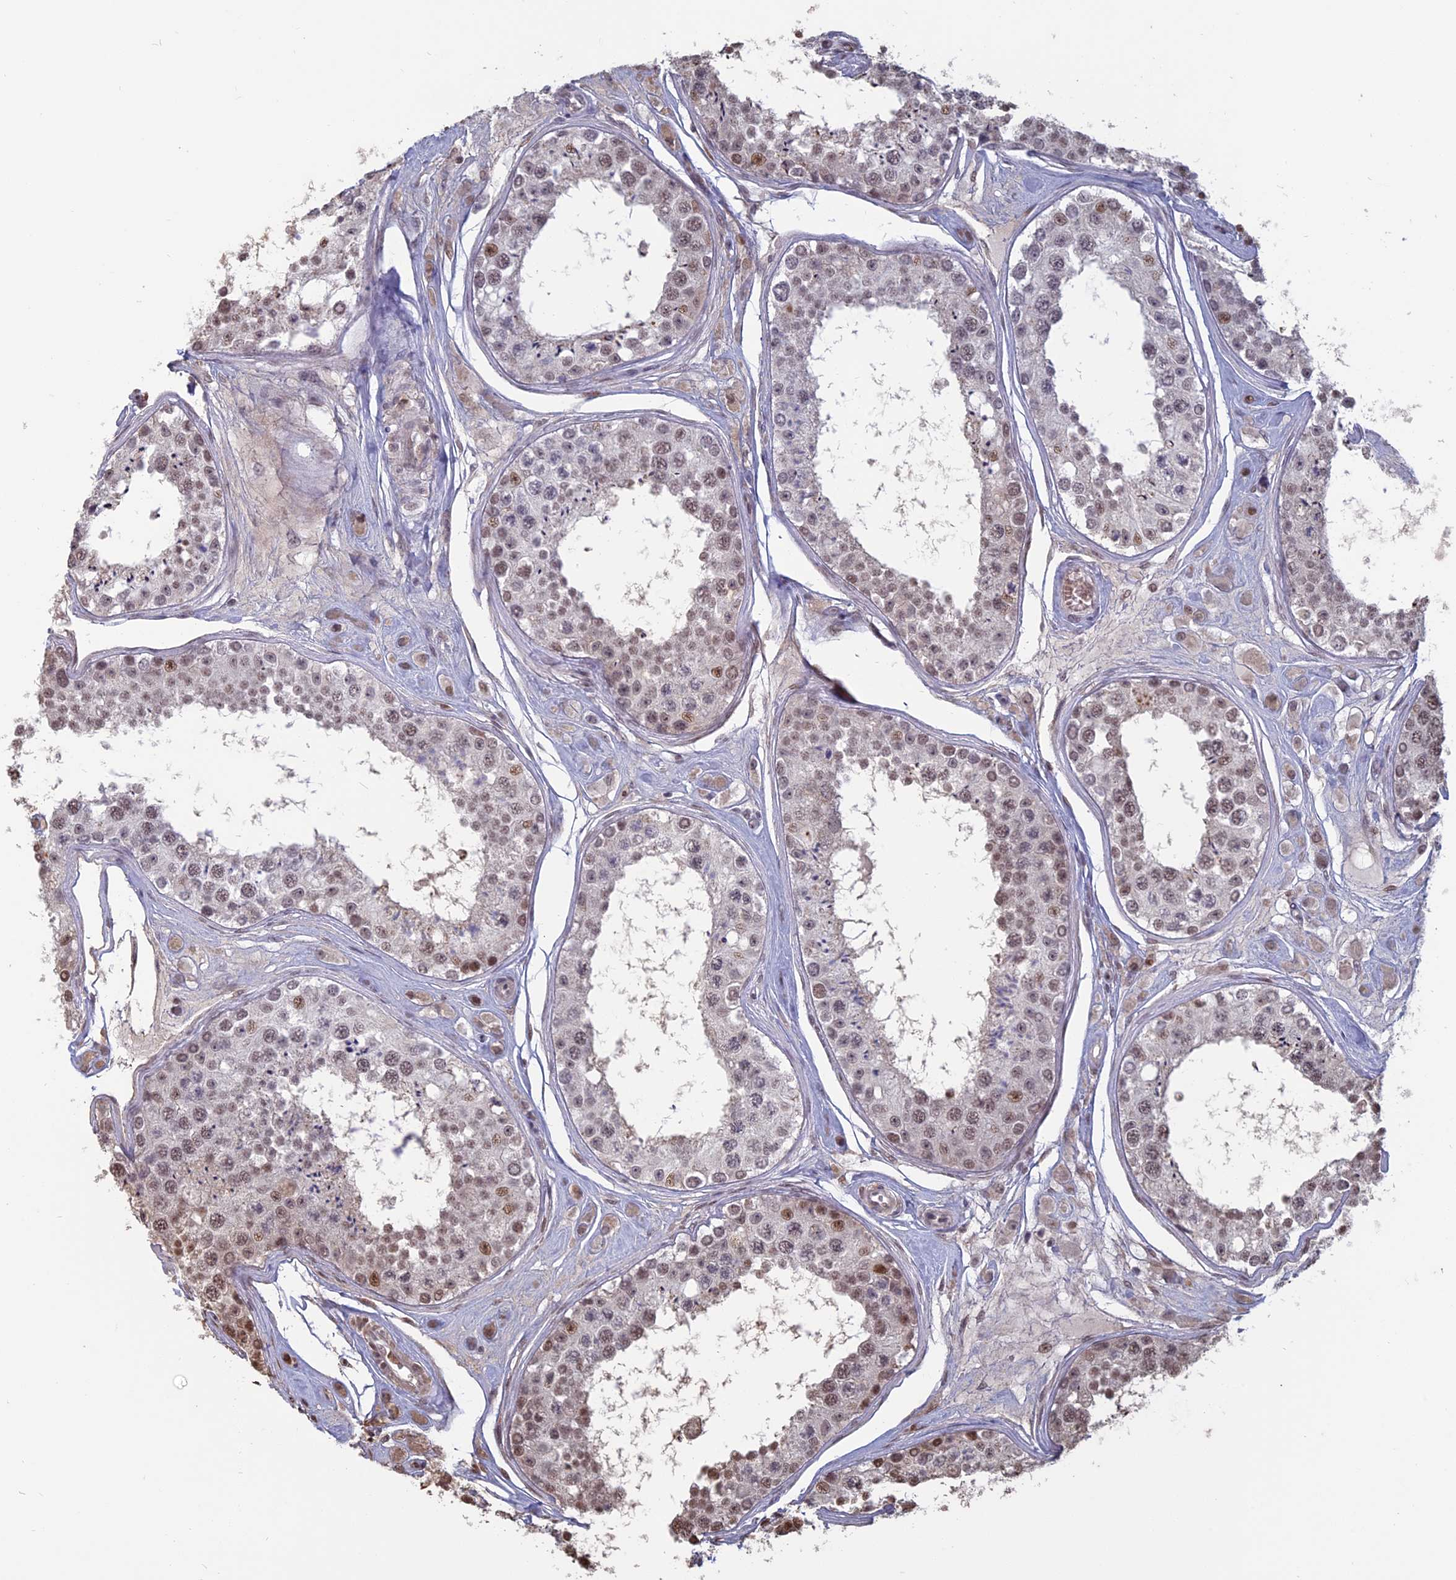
{"staining": {"intensity": "moderate", "quantity": ">75%", "location": "nuclear"}, "tissue": "testis", "cell_type": "Cells in seminiferous ducts", "image_type": "normal", "snomed": [{"axis": "morphology", "description": "Normal tissue, NOS"}, {"axis": "topography", "description": "Testis"}], "caption": "The histopathology image exhibits a brown stain indicating the presence of a protein in the nuclear of cells in seminiferous ducts in testis. The staining is performed using DAB (3,3'-diaminobenzidine) brown chromogen to label protein expression. The nuclei are counter-stained blue using hematoxylin.", "gene": "MFAP1", "patient": {"sex": "male", "age": 25}}